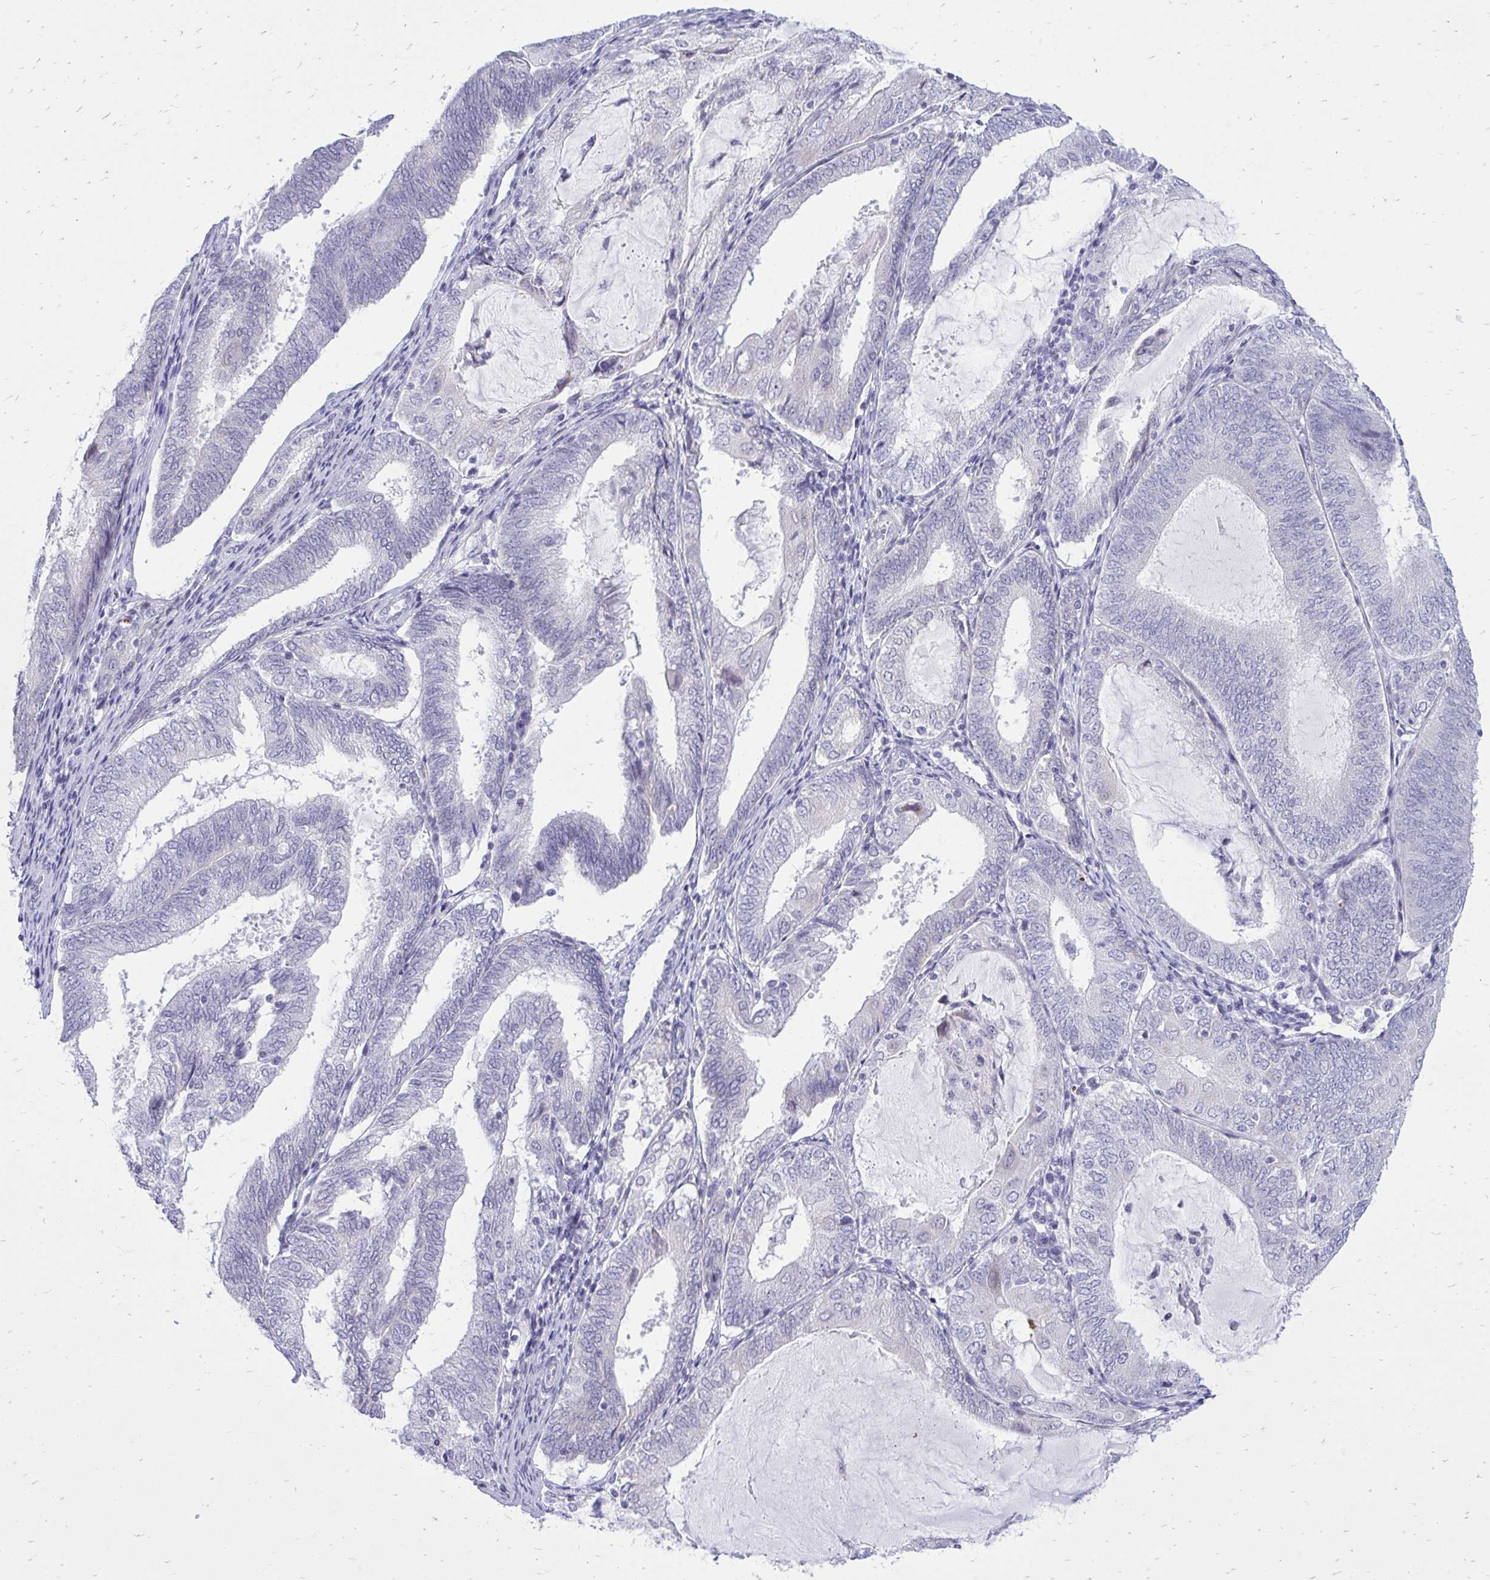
{"staining": {"intensity": "negative", "quantity": "none", "location": "none"}, "tissue": "endometrial cancer", "cell_type": "Tumor cells", "image_type": "cancer", "snomed": [{"axis": "morphology", "description": "Adenocarcinoma, NOS"}, {"axis": "topography", "description": "Endometrium"}], "caption": "Immunohistochemistry photomicrograph of neoplastic tissue: human endometrial cancer stained with DAB (3,3'-diaminobenzidine) demonstrates no significant protein expression in tumor cells.", "gene": "GABRA1", "patient": {"sex": "female", "age": 81}}